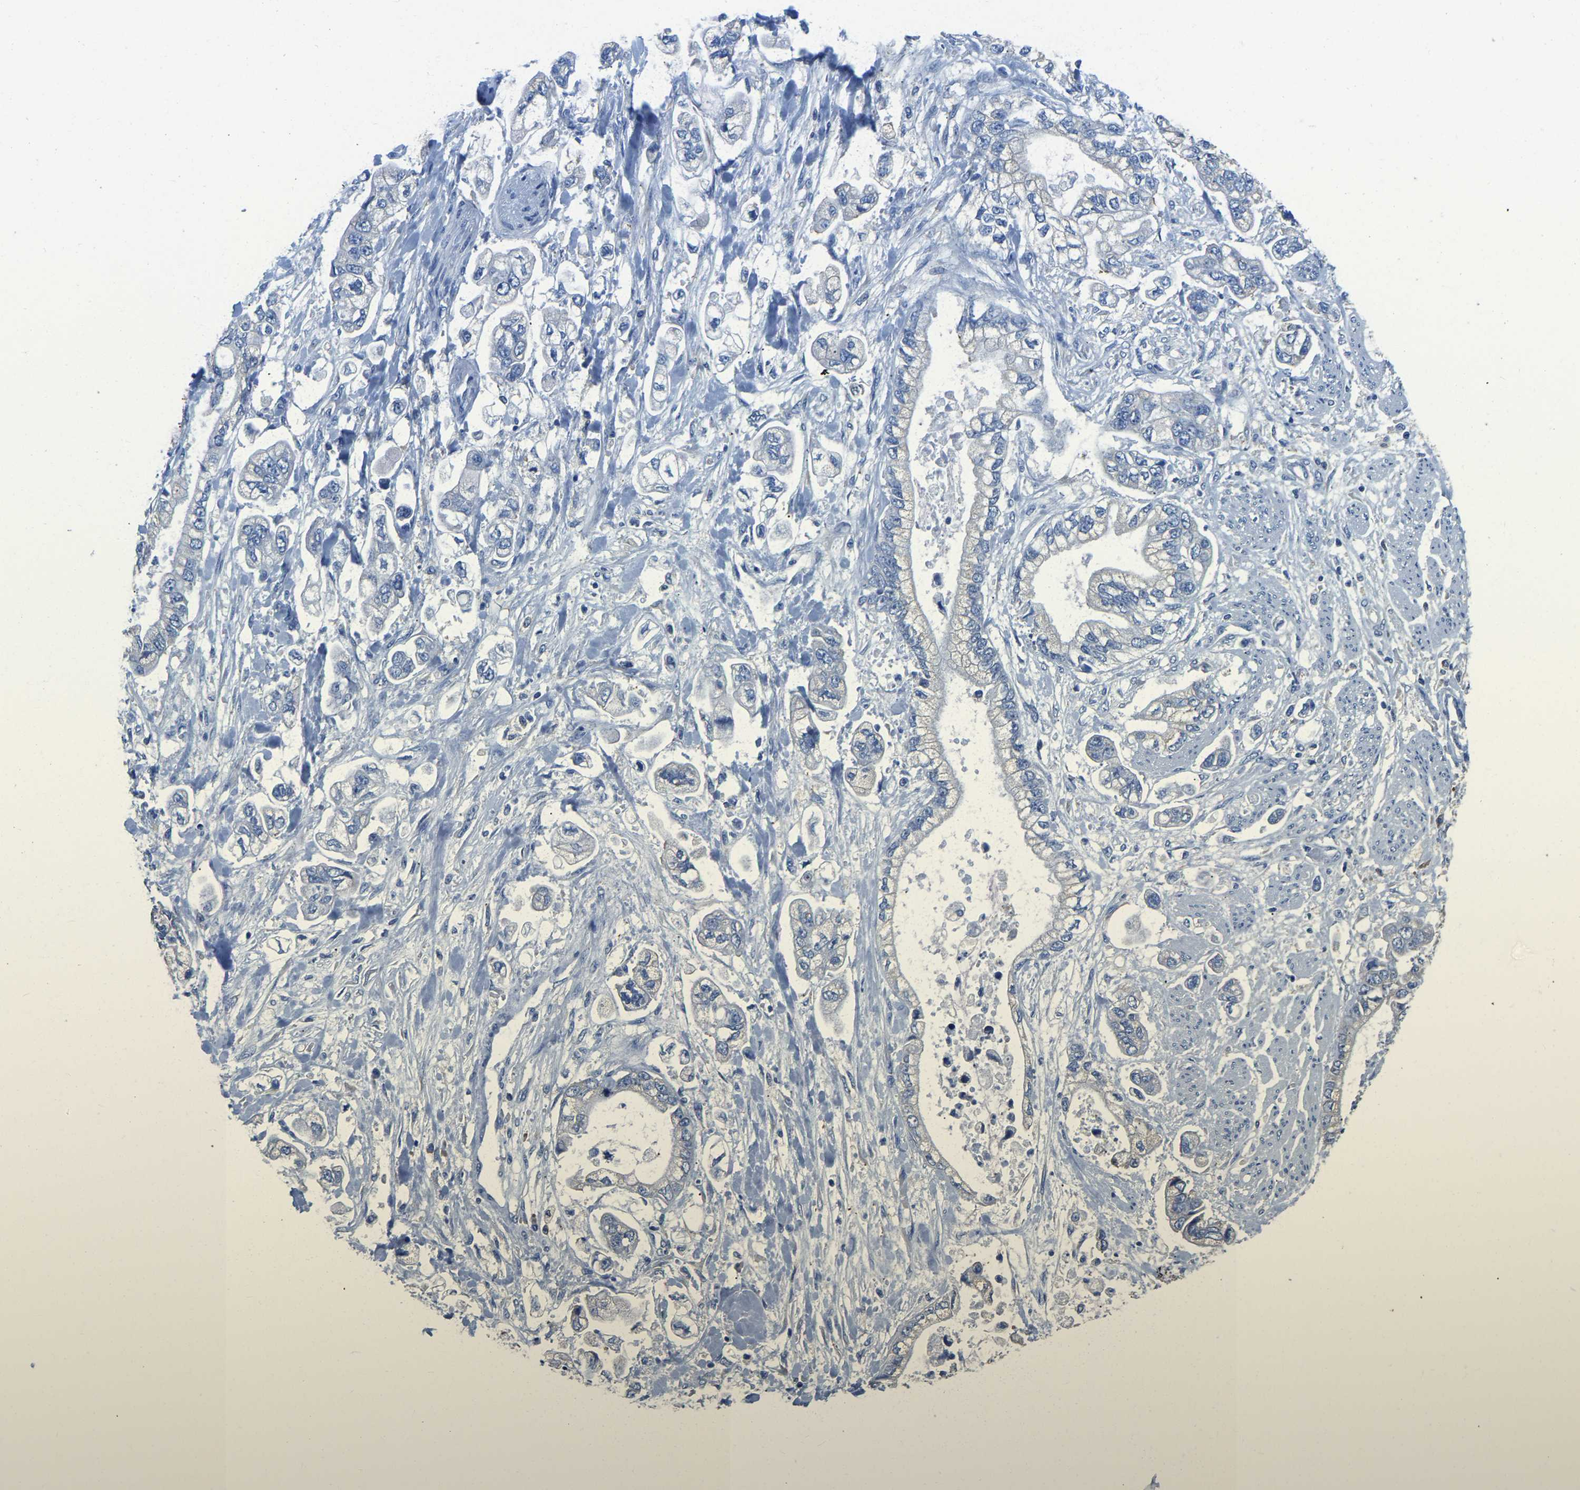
{"staining": {"intensity": "negative", "quantity": "none", "location": "none"}, "tissue": "stomach cancer", "cell_type": "Tumor cells", "image_type": "cancer", "snomed": [{"axis": "morphology", "description": "Normal tissue, NOS"}, {"axis": "morphology", "description": "Adenocarcinoma, NOS"}, {"axis": "topography", "description": "Stomach"}], "caption": "Tumor cells are negative for brown protein staining in stomach cancer (adenocarcinoma).", "gene": "ZDHHC13", "patient": {"sex": "male", "age": 62}}